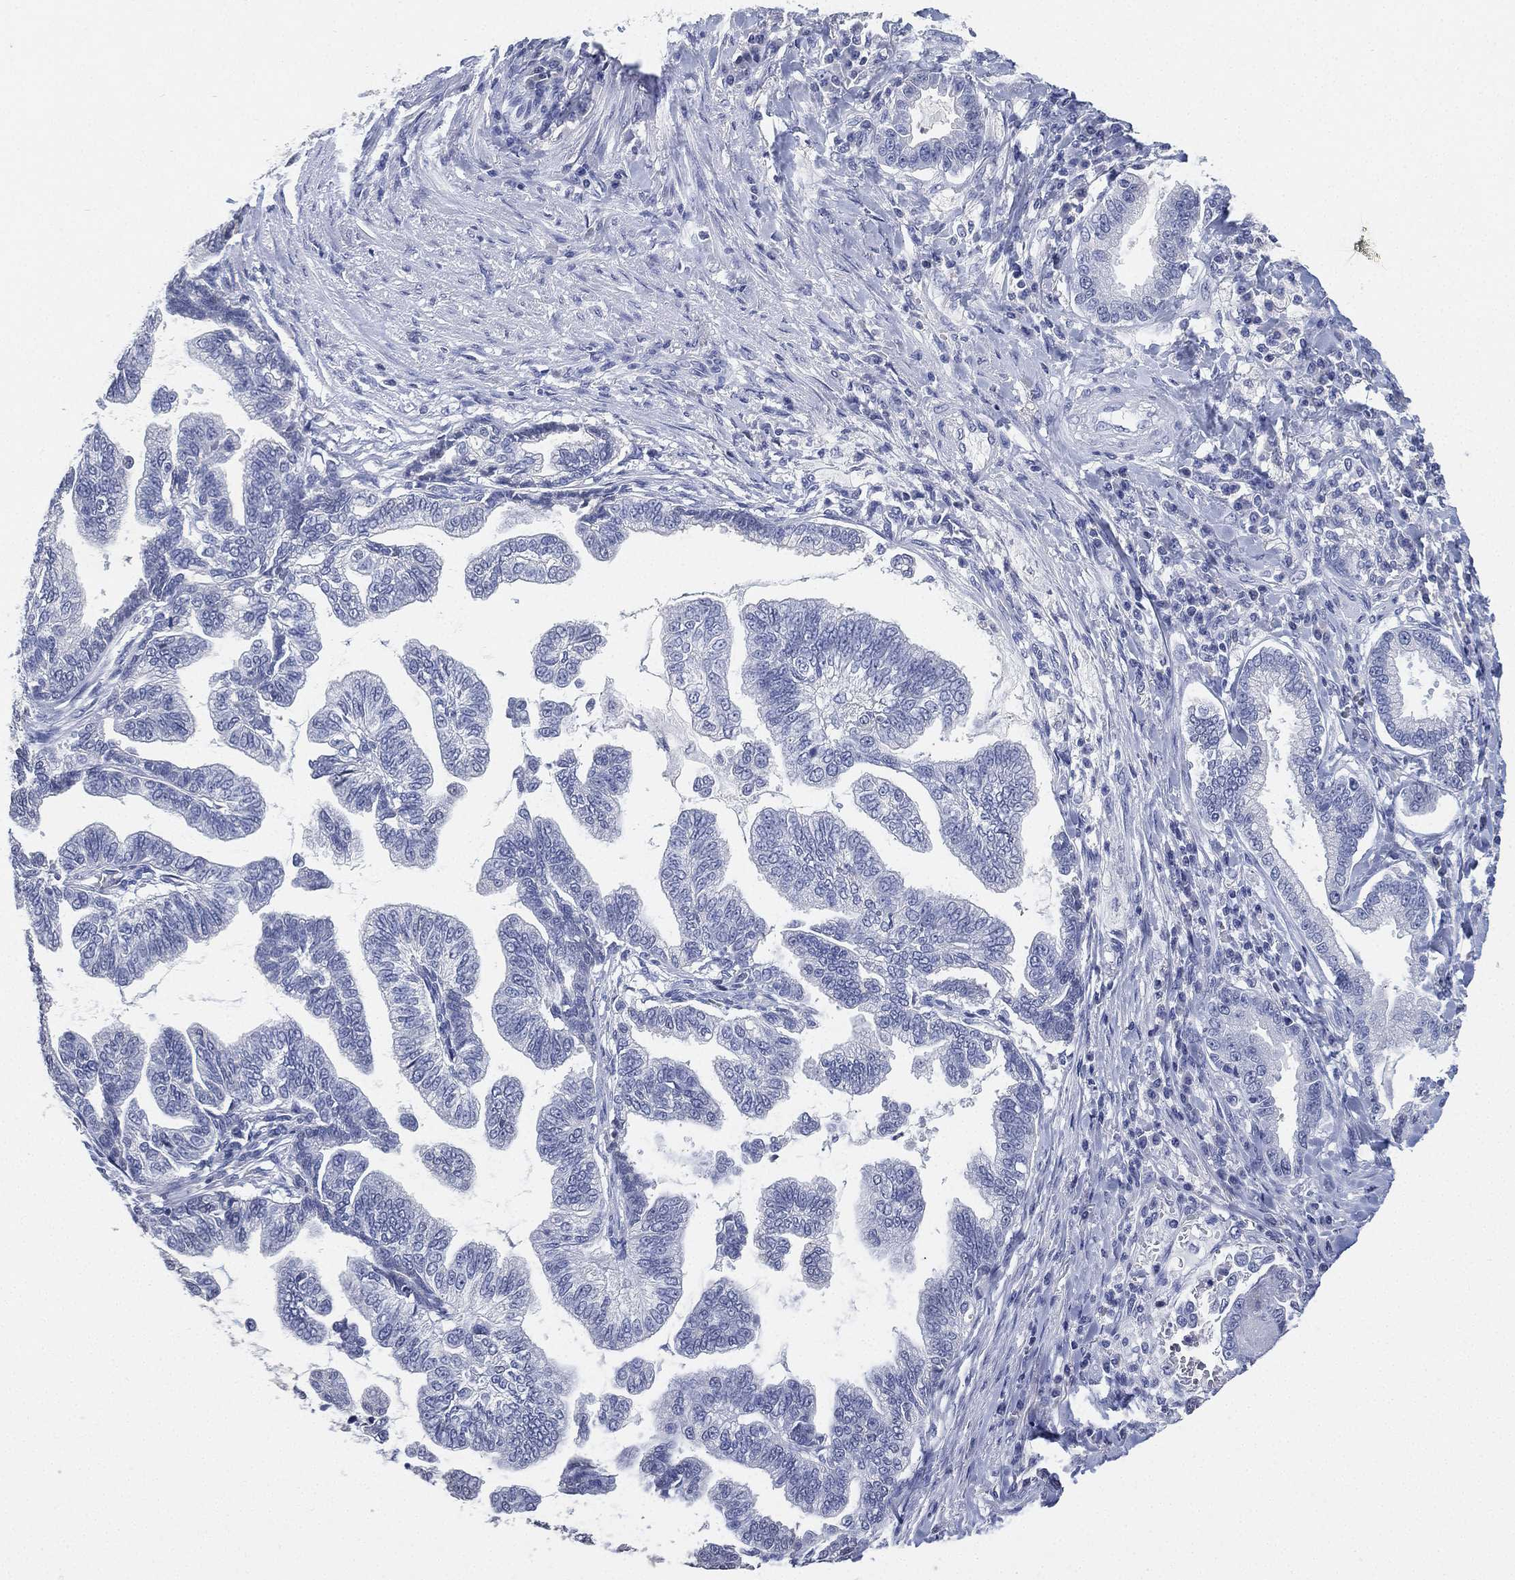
{"staining": {"intensity": "negative", "quantity": "none", "location": "none"}, "tissue": "stomach cancer", "cell_type": "Tumor cells", "image_type": "cancer", "snomed": [{"axis": "morphology", "description": "Adenocarcinoma, NOS"}, {"axis": "topography", "description": "Stomach"}], "caption": "Immunohistochemistry (IHC) histopathology image of stomach cancer (adenocarcinoma) stained for a protein (brown), which demonstrates no staining in tumor cells.", "gene": "IYD", "patient": {"sex": "male", "age": 83}}